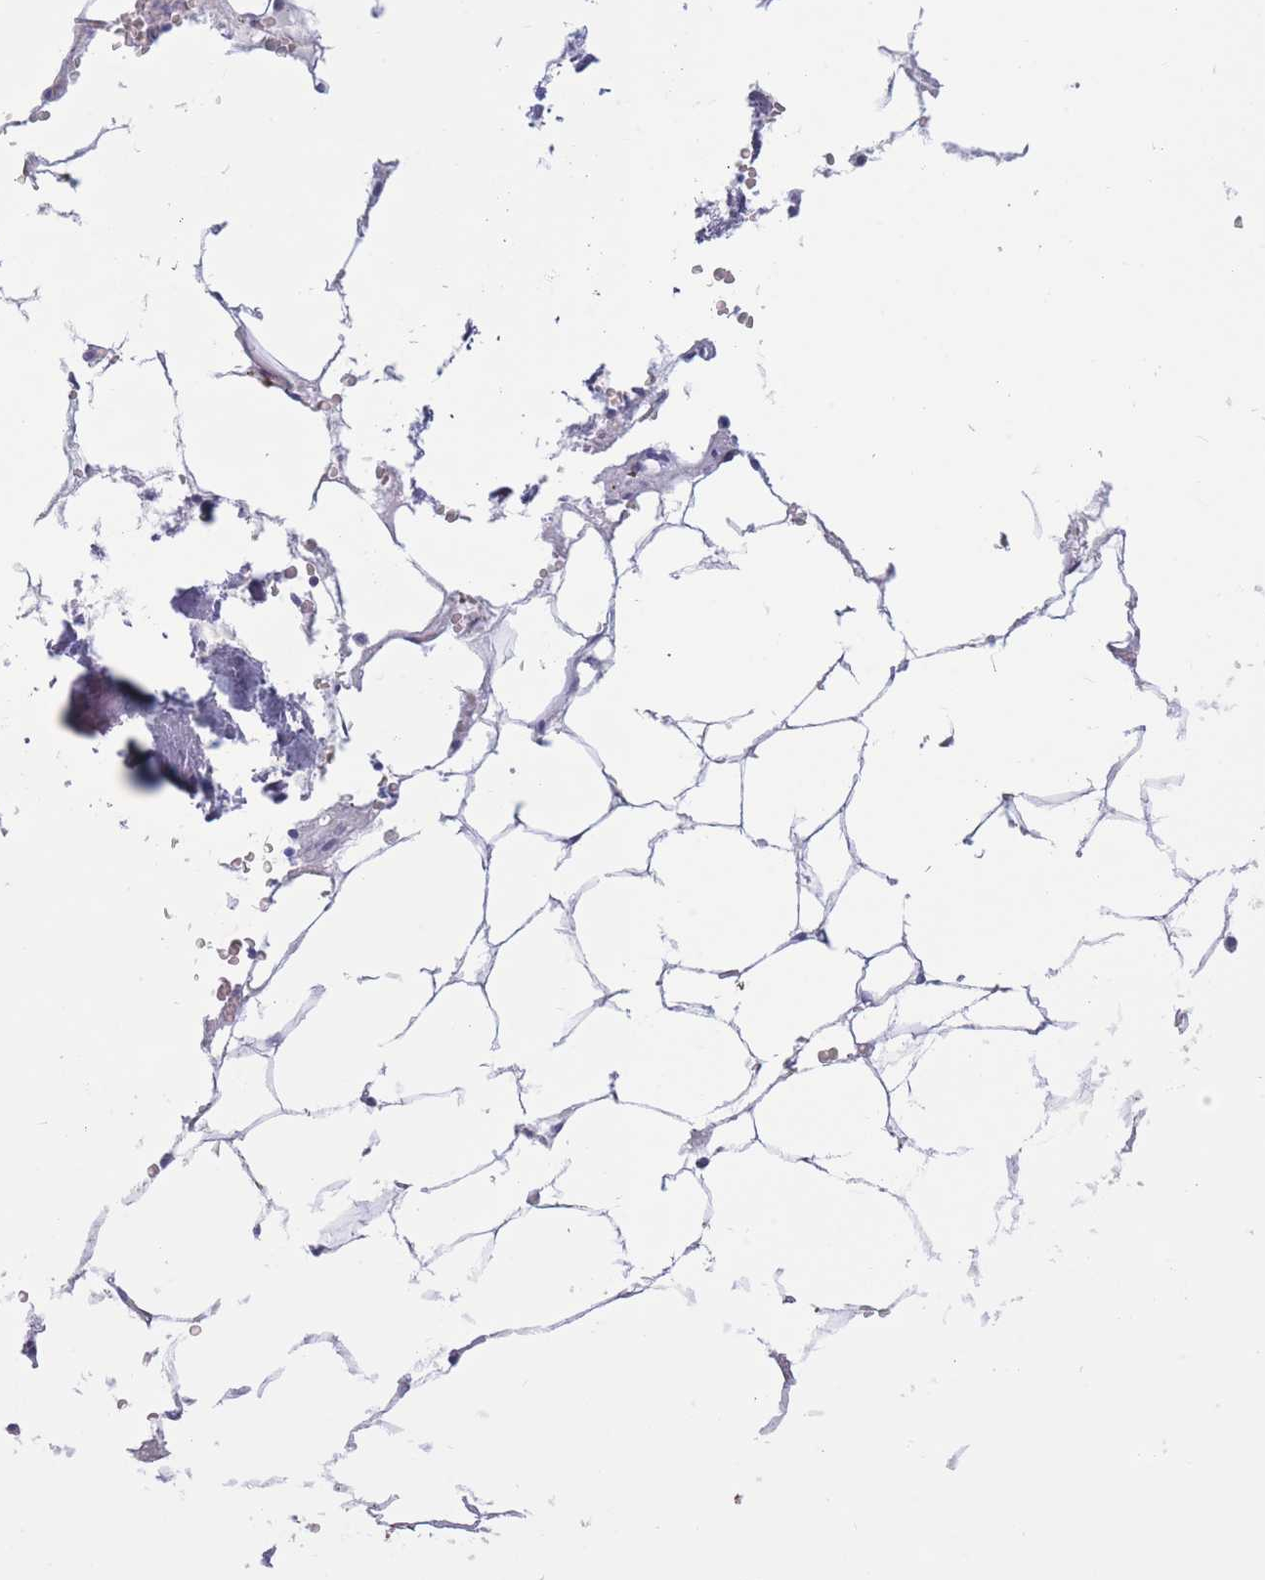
{"staining": {"intensity": "negative", "quantity": "none", "location": "none"}, "tissue": "bone marrow", "cell_type": "Hematopoietic cells", "image_type": "normal", "snomed": [{"axis": "morphology", "description": "Normal tissue, NOS"}, {"axis": "topography", "description": "Bone marrow"}], "caption": "Immunohistochemical staining of benign bone marrow exhibits no significant staining in hematopoietic cells.", "gene": "PDHA1", "patient": {"sex": "male", "age": 70}}